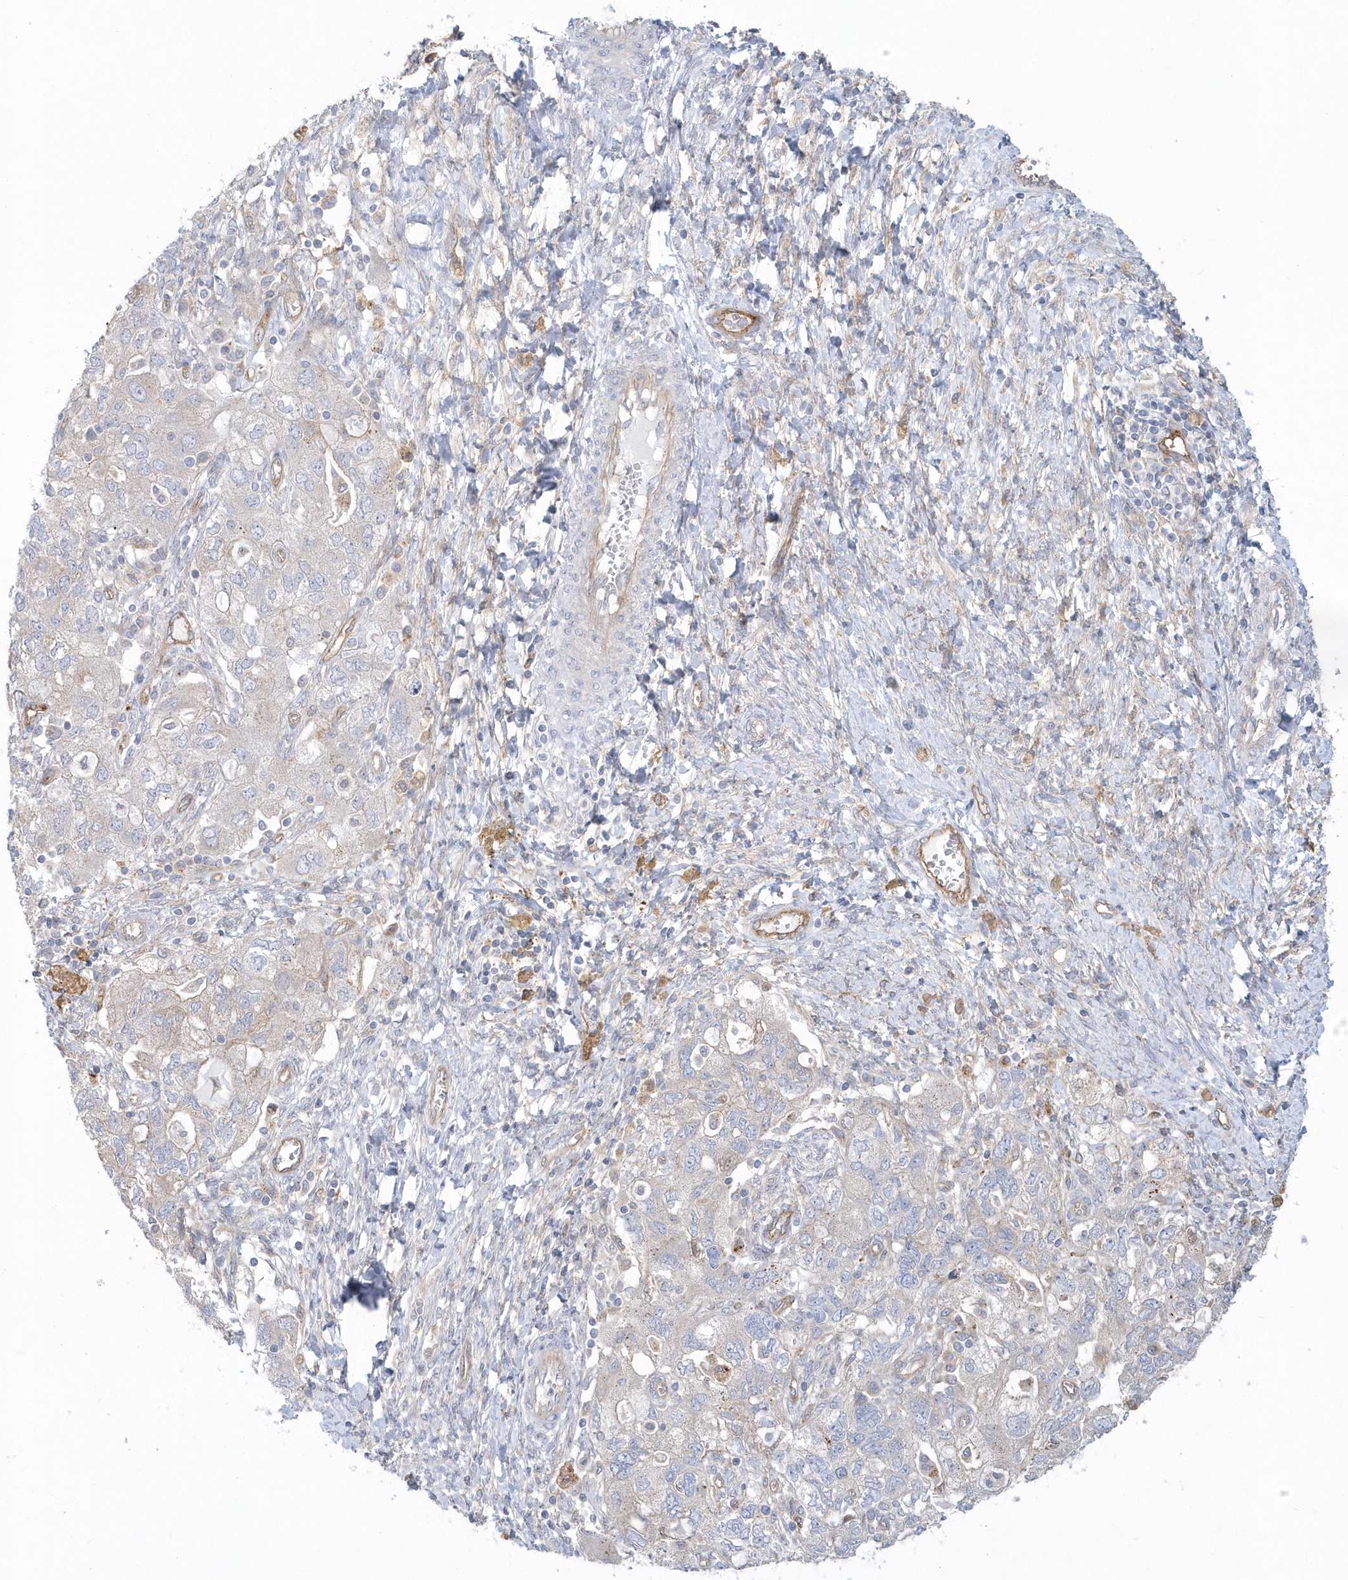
{"staining": {"intensity": "negative", "quantity": "none", "location": "none"}, "tissue": "ovarian cancer", "cell_type": "Tumor cells", "image_type": "cancer", "snomed": [{"axis": "morphology", "description": "Carcinoma, NOS"}, {"axis": "morphology", "description": "Cystadenocarcinoma, serous, NOS"}, {"axis": "topography", "description": "Ovary"}], "caption": "High magnification brightfield microscopy of ovarian carcinoma stained with DAB (brown) and counterstained with hematoxylin (blue): tumor cells show no significant staining.", "gene": "RAI14", "patient": {"sex": "female", "age": 69}}